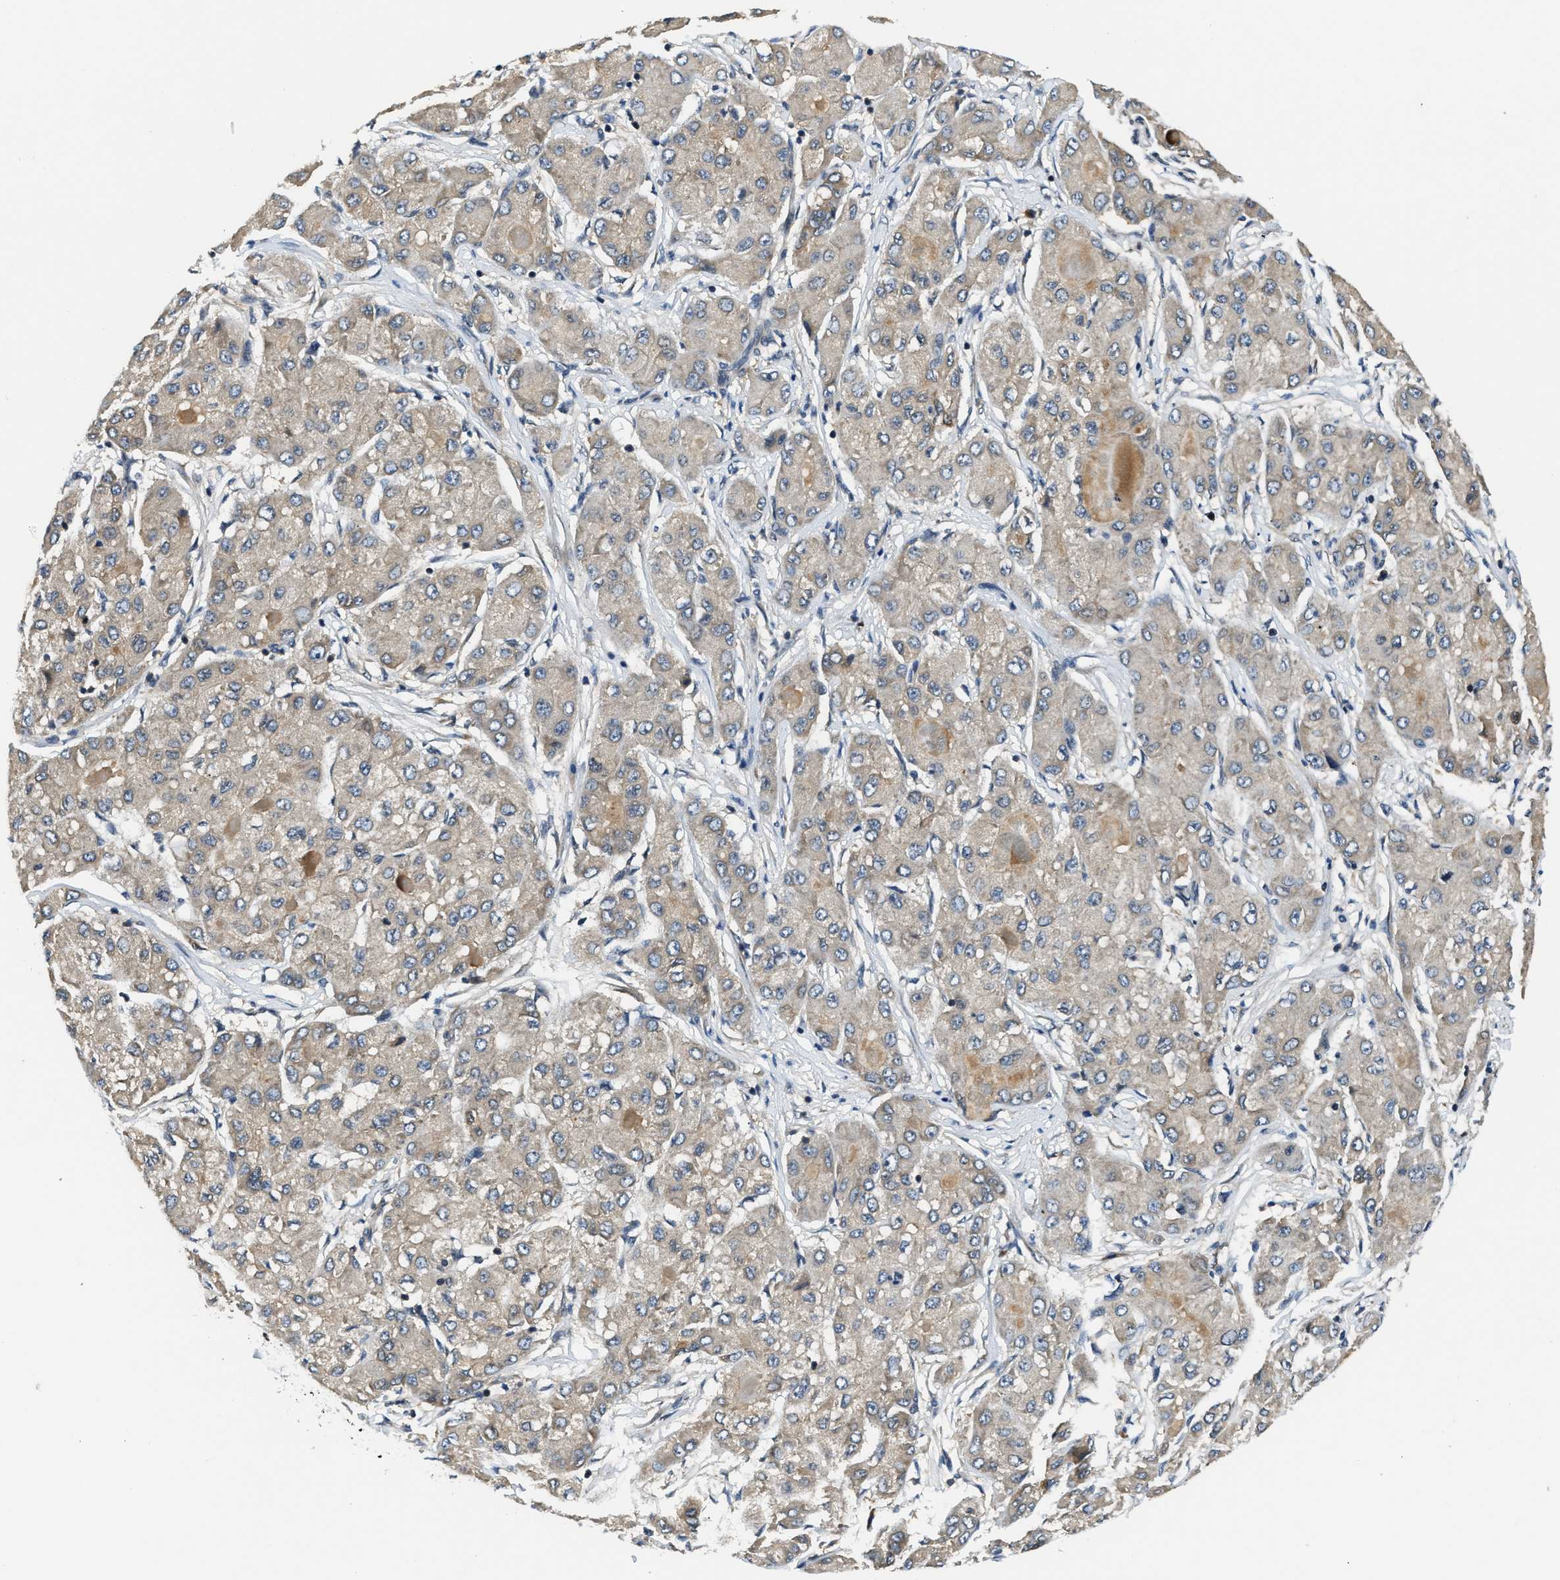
{"staining": {"intensity": "moderate", "quantity": "25%-75%", "location": "cytoplasmic/membranous"}, "tissue": "liver cancer", "cell_type": "Tumor cells", "image_type": "cancer", "snomed": [{"axis": "morphology", "description": "Carcinoma, Hepatocellular, NOS"}, {"axis": "topography", "description": "Liver"}], "caption": "Immunohistochemistry (IHC) (DAB) staining of hepatocellular carcinoma (liver) reveals moderate cytoplasmic/membranous protein positivity in about 25%-75% of tumor cells. The staining was performed using DAB (3,3'-diaminobenzidine), with brown indicating positive protein expression. Nuclei are stained blue with hematoxylin.", "gene": "RAB29", "patient": {"sex": "male", "age": 80}}